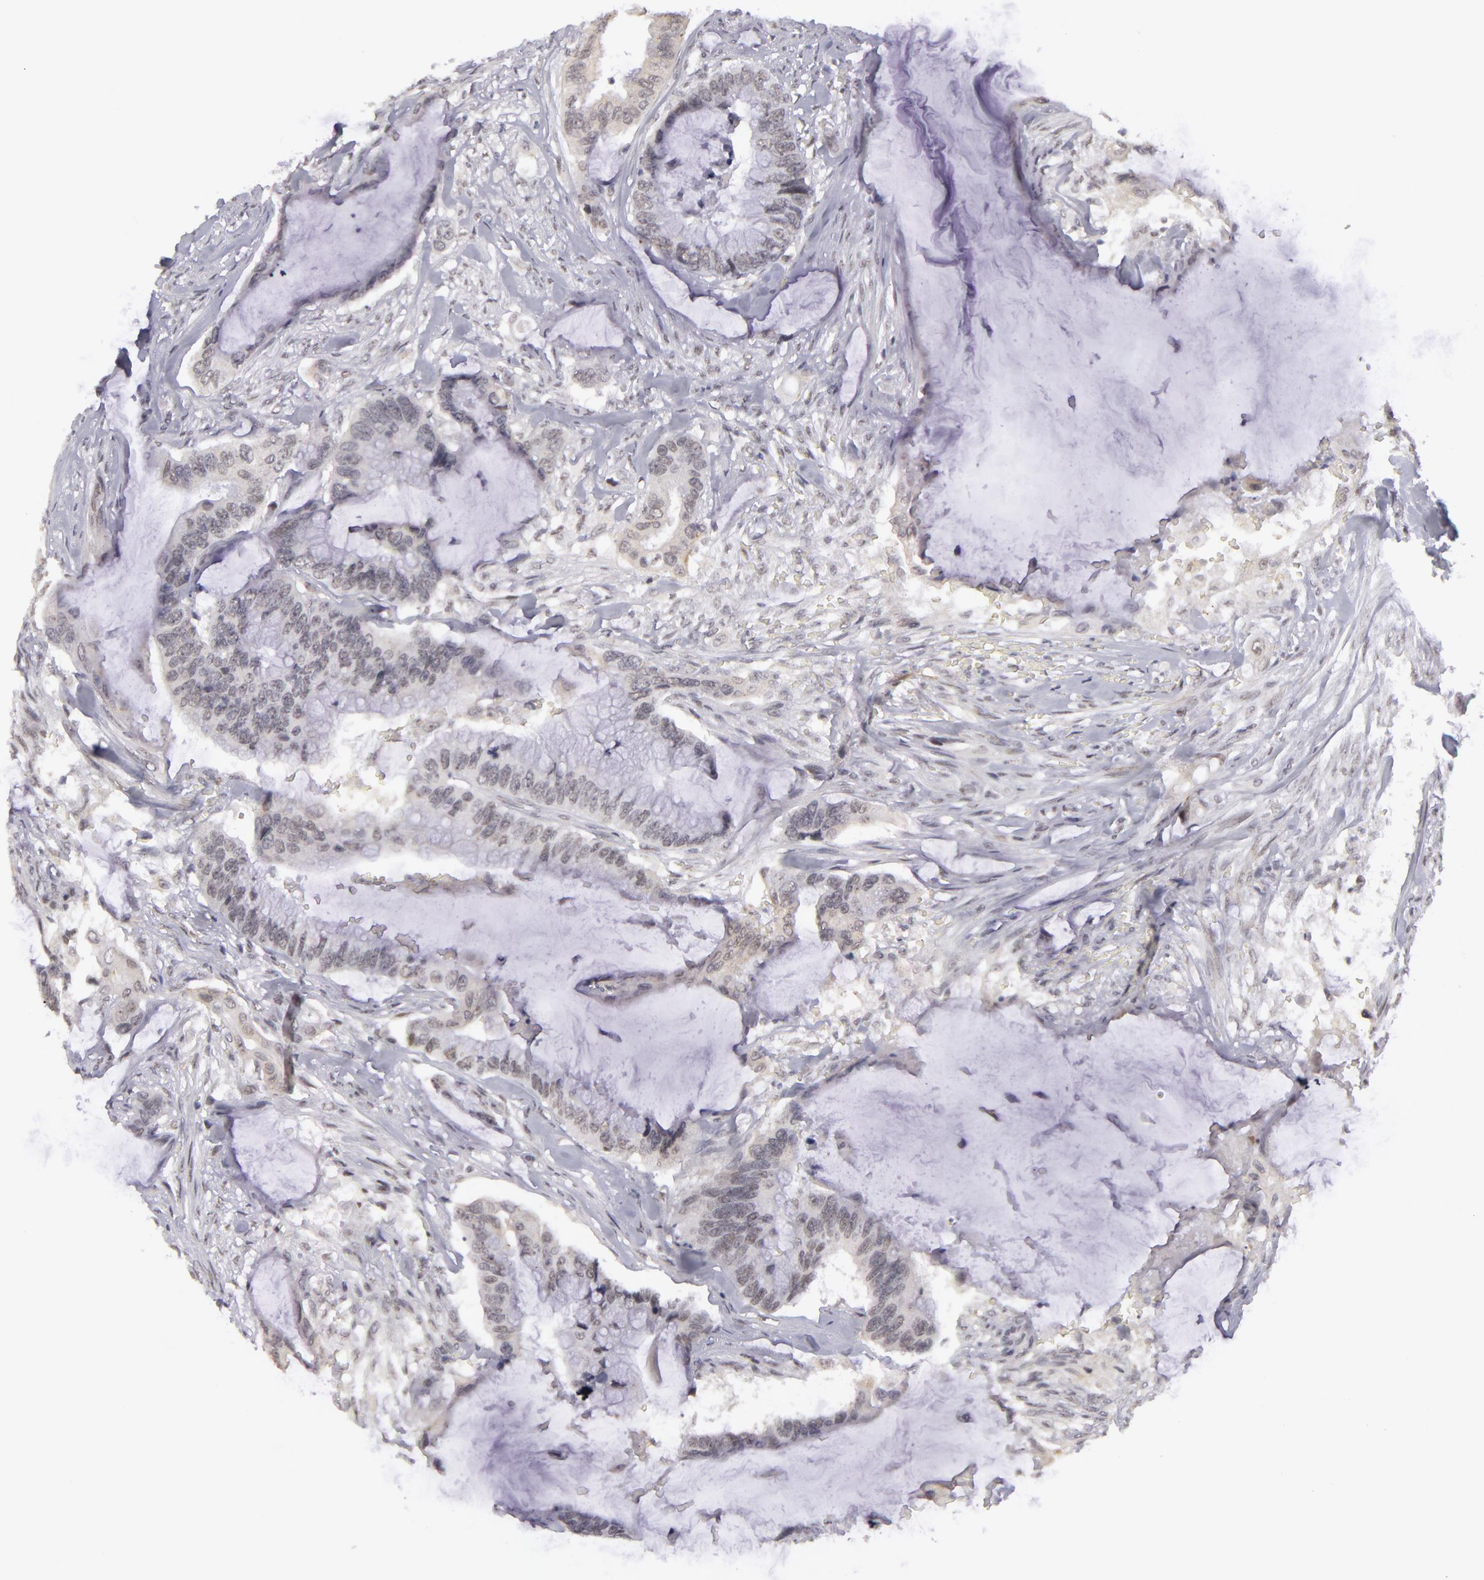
{"staining": {"intensity": "negative", "quantity": "none", "location": "none"}, "tissue": "colorectal cancer", "cell_type": "Tumor cells", "image_type": "cancer", "snomed": [{"axis": "morphology", "description": "Adenocarcinoma, NOS"}, {"axis": "topography", "description": "Rectum"}], "caption": "This photomicrograph is of colorectal adenocarcinoma stained with immunohistochemistry to label a protein in brown with the nuclei are counter-stained blue. There is no positivity in tumor cells.", "gene": "RRP7A", "patient": {"sex": "female", "age": 59}}